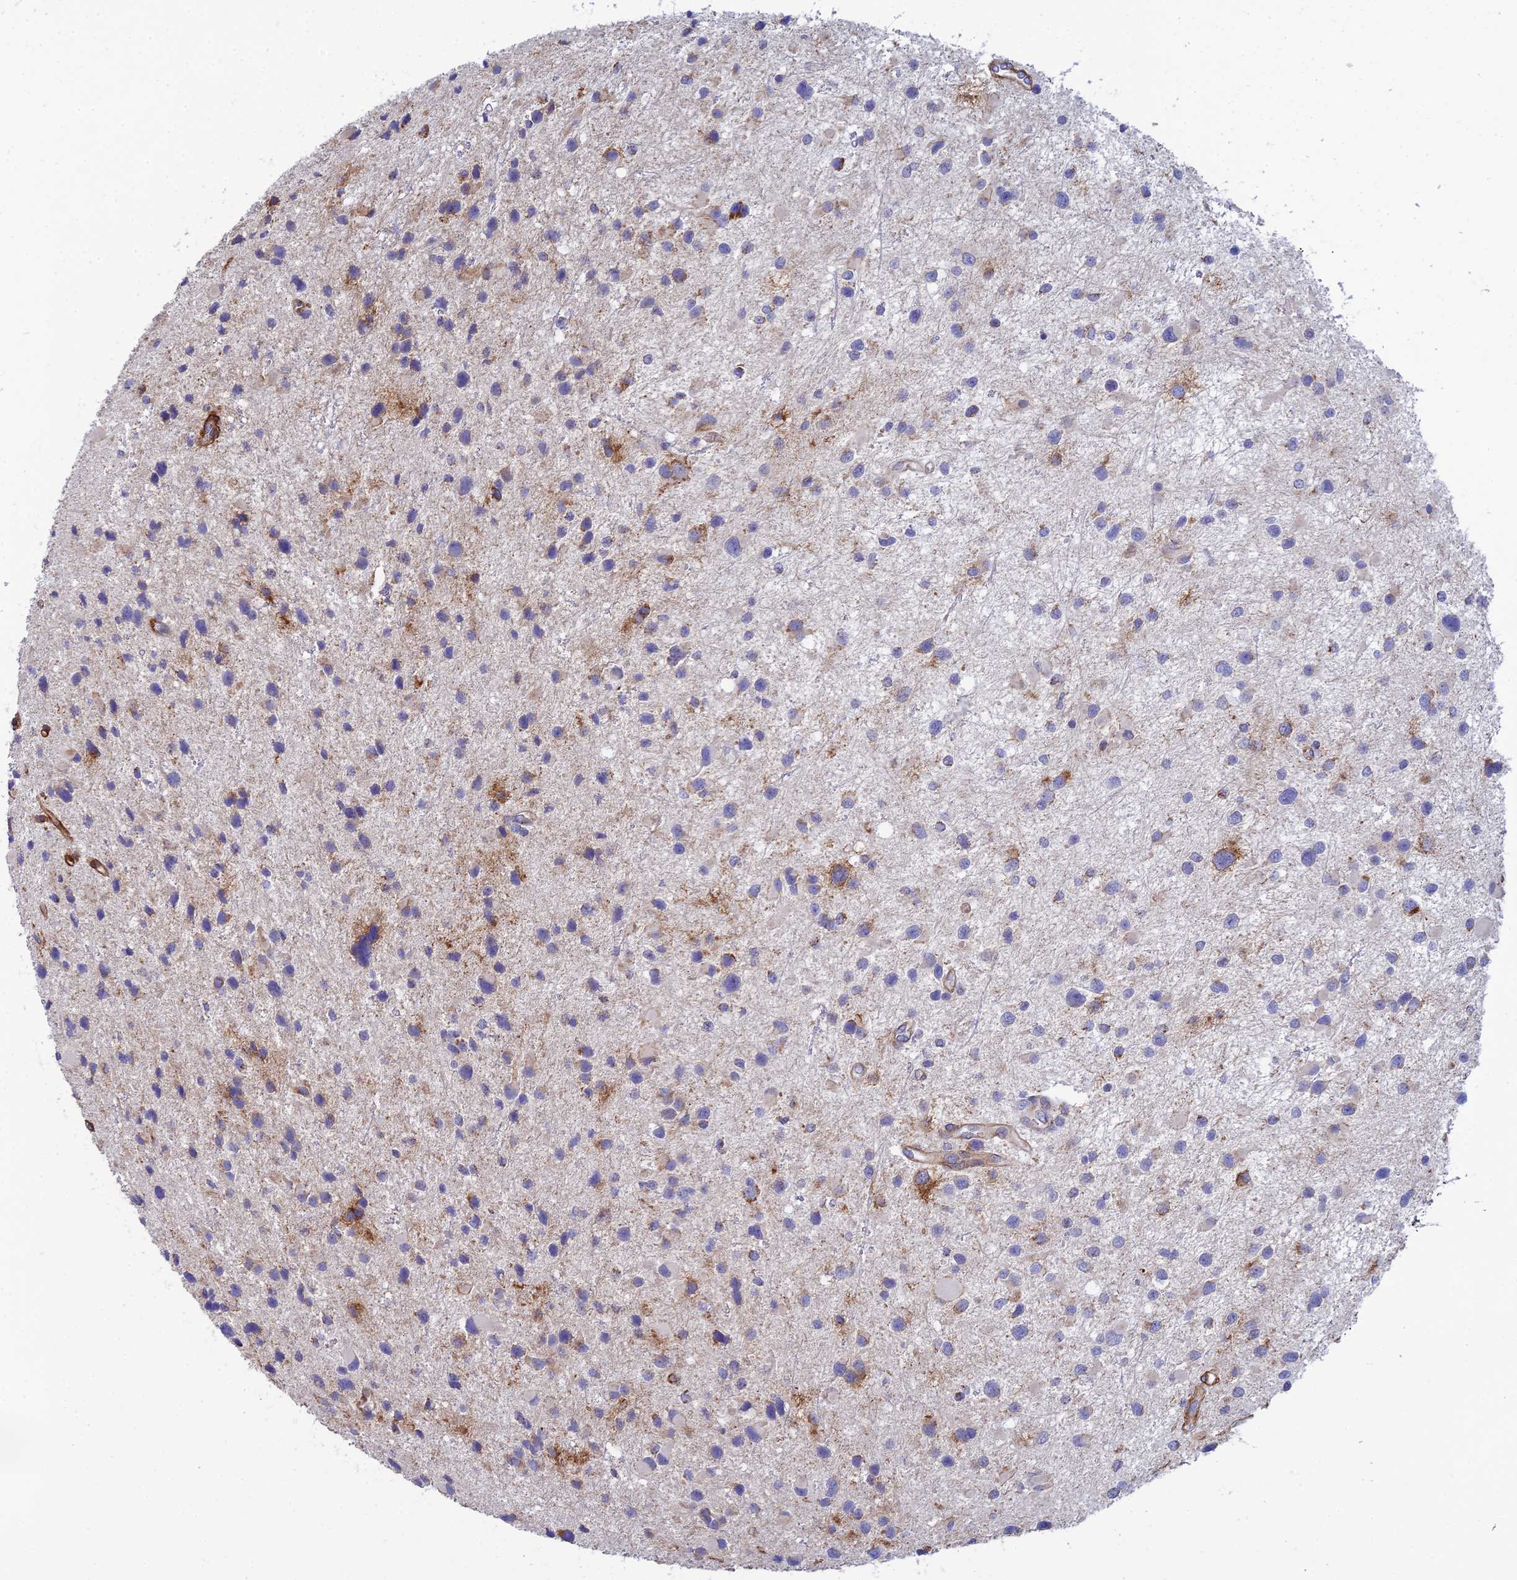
{"staining": {"intensity": "moderate", "quantity": "<25%", "location": "cytoplasmic/membranous"}, "tissue": "glioma", "cell_type": "Tumor cells", "image_type": "cancer", "snomed": [{"axis": "morphology", "description": "Glioma, malignant, Low grade"}, {"axis": "topography", "description": "Brain"}], "caption": "Tumor cells display low levels of moderate cytoplasmic/membranous expression in about <25% of cells in glioma.", "gene": "CSPG4", "patient": {"sex": "female", "age": 32}}